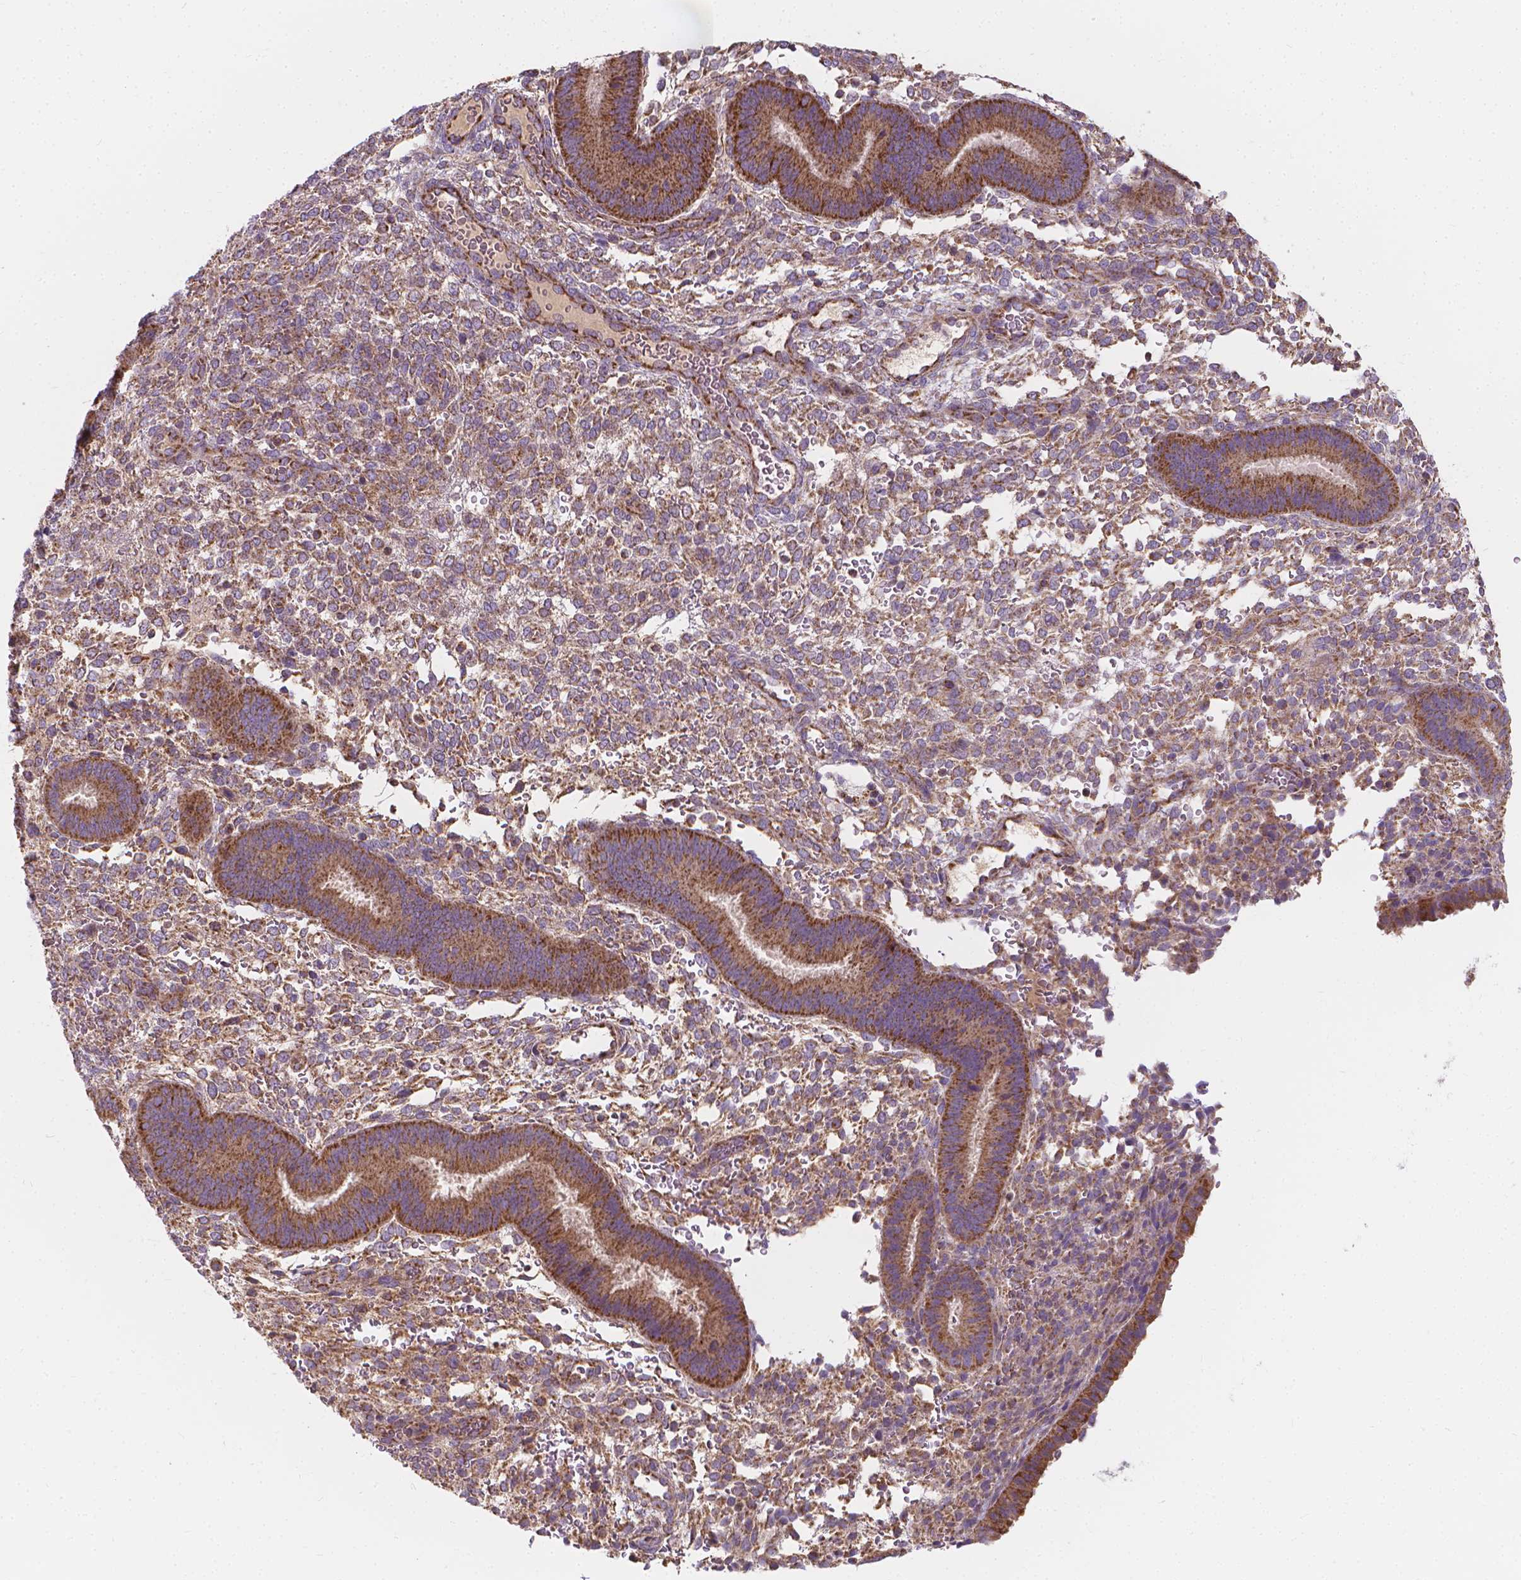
{"staining": {"intensity": "moderate", "quantity": ">75%", "location": "cytoplasmic/membranous"}, "tissue": "endometrium", "cell_type": "Cells in endometrial stroma", "image_type": "normal", "snomed": [{"axis": "morphology", "description": "Normal tissue, NOS"}, {"axis": "topography", "description": "Endometrium"}], "caption": "This is a micrograph of IHC staining of unremarkable endometrium, which shows moderate expression in the cytoplasmic/membranous of cells in endometrial stroma.", "gene": "SNCAIP", "patient": {"sex": "female", "age": 39}}